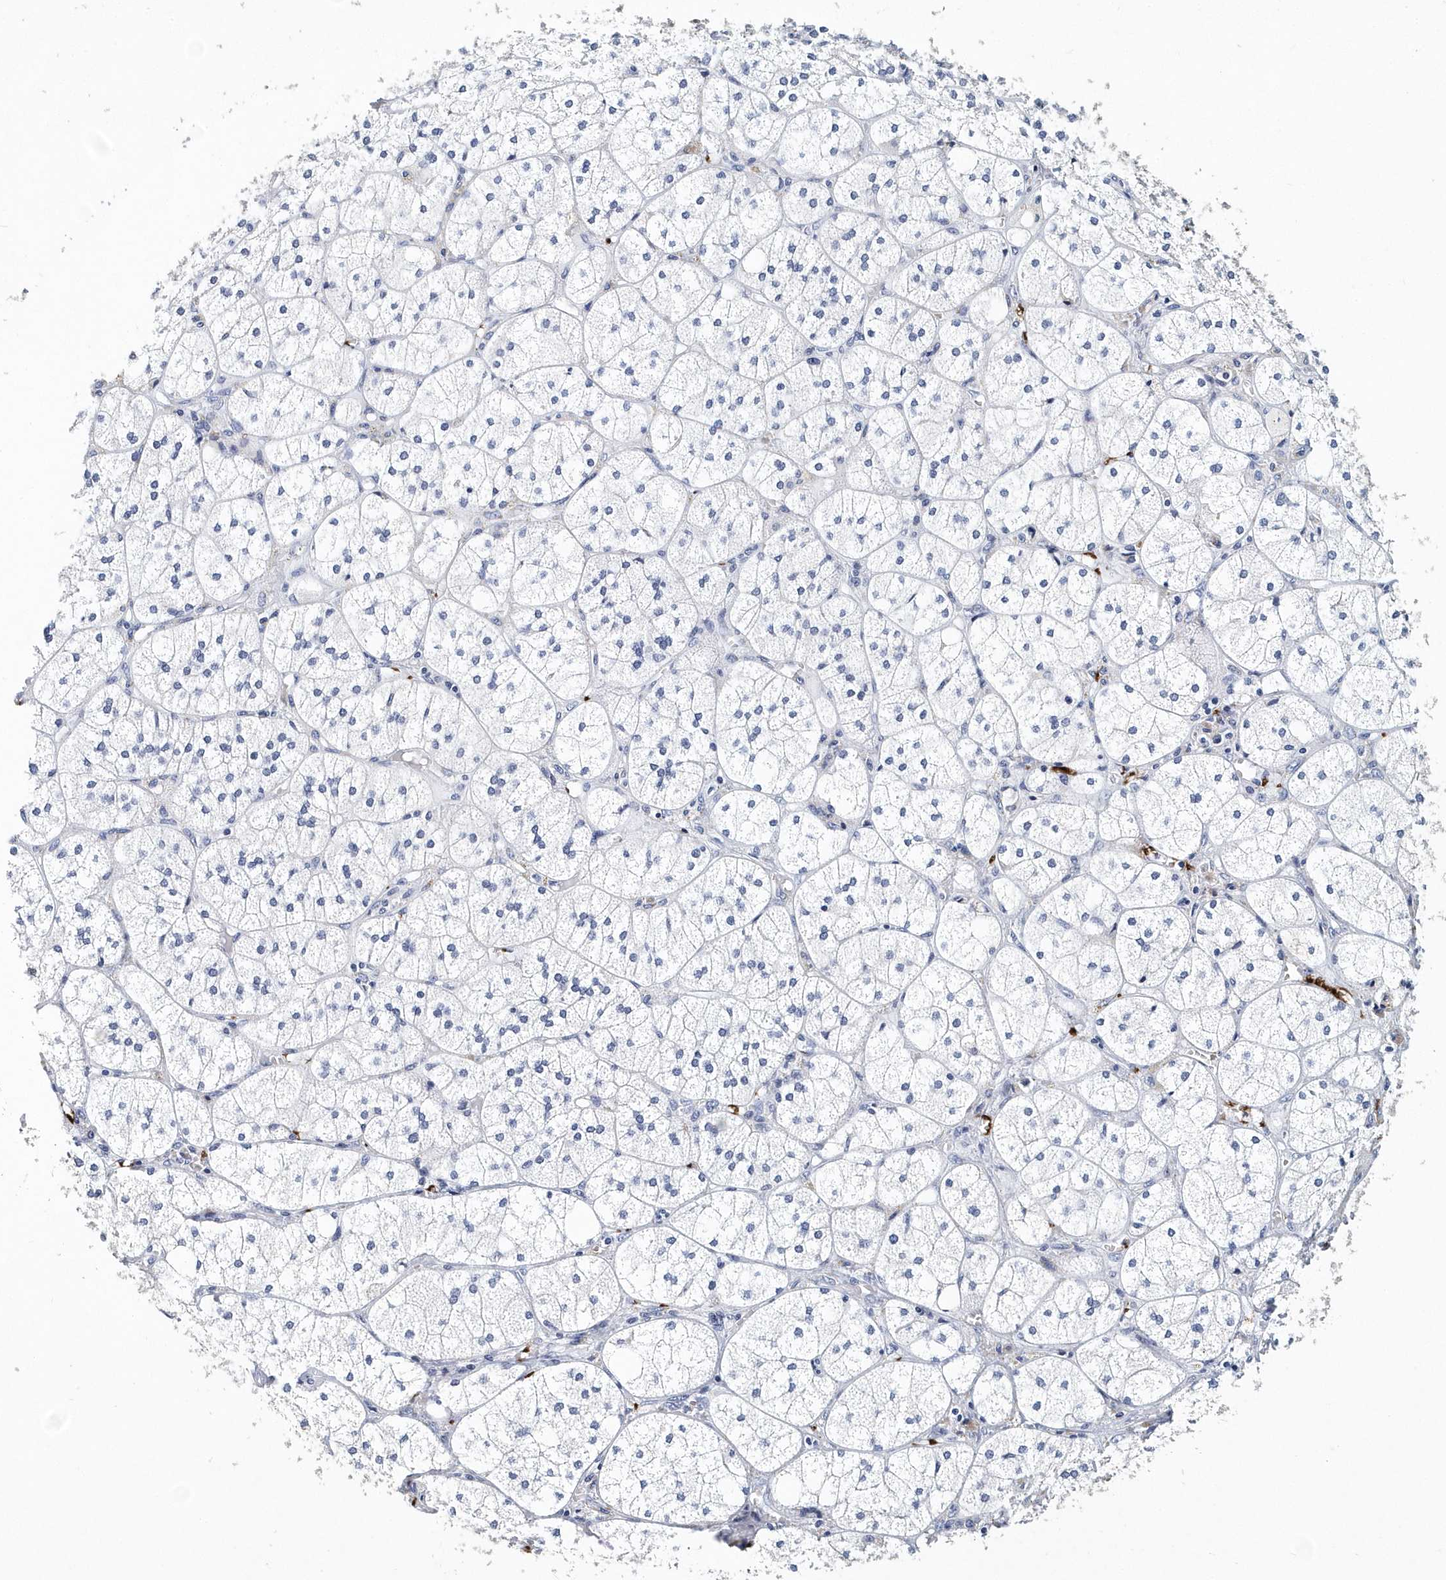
{"staining": {"intensity": "negative", "quantity": "none", "location": "none"}, "tissue": "adrenal gland", "cell_type": "Glandular cells", "image_type": "normal", "snomed": [{"axis": "morphology", "description": "Normal tissue, NOS"}, {"axis": "topography", "description": "Adrenal gland"}], "caption": "This is an IHC micrograph of benign human adrenal gland. There is no staining in glandular cells.", "gene": "ITGA2B", "patient": {"sex": "female", "age": 61}}